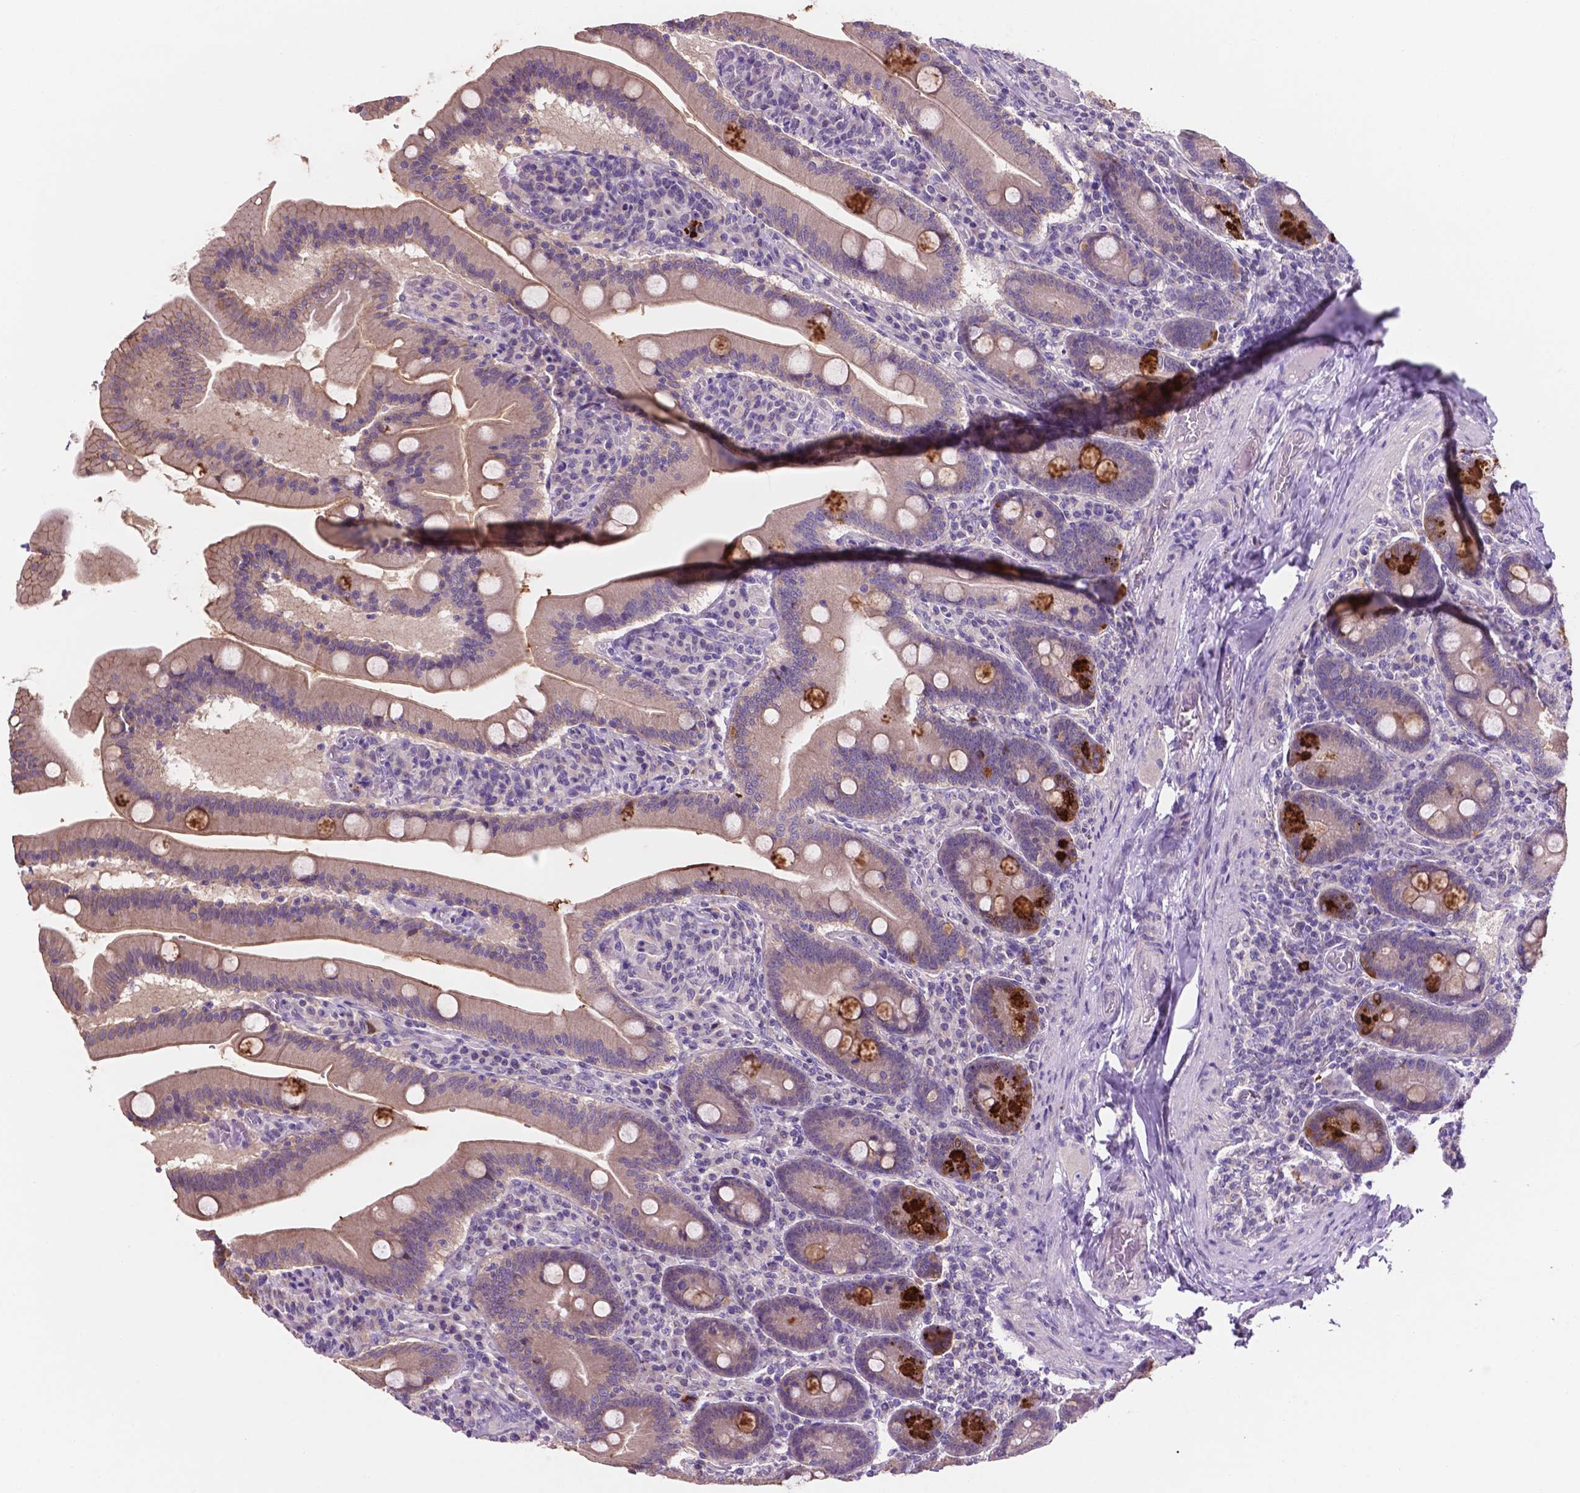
{"staining": {"intensity": "strong", "quantity": "<25%", "location": "cytoplasmic/membranous"}, "tissue": "small intestine", "cell_type": "Glandular cells", "image_type": "normal", "snomed": [{"axis": "morphology", "description": "Normal tissue, NOS"}, {"axis": "topography", "description": "Small intestine"}], "caption": "A brown stain labels strong cytoplasmic/membranous expression of a protein in glandular cells of benign small intestine. Immunohistochemistry stains the protein of interest in brown and the nuclei are stained blue.", "gene": "MKRN2OS", "patient": {"sex": "male", "age": 37}}